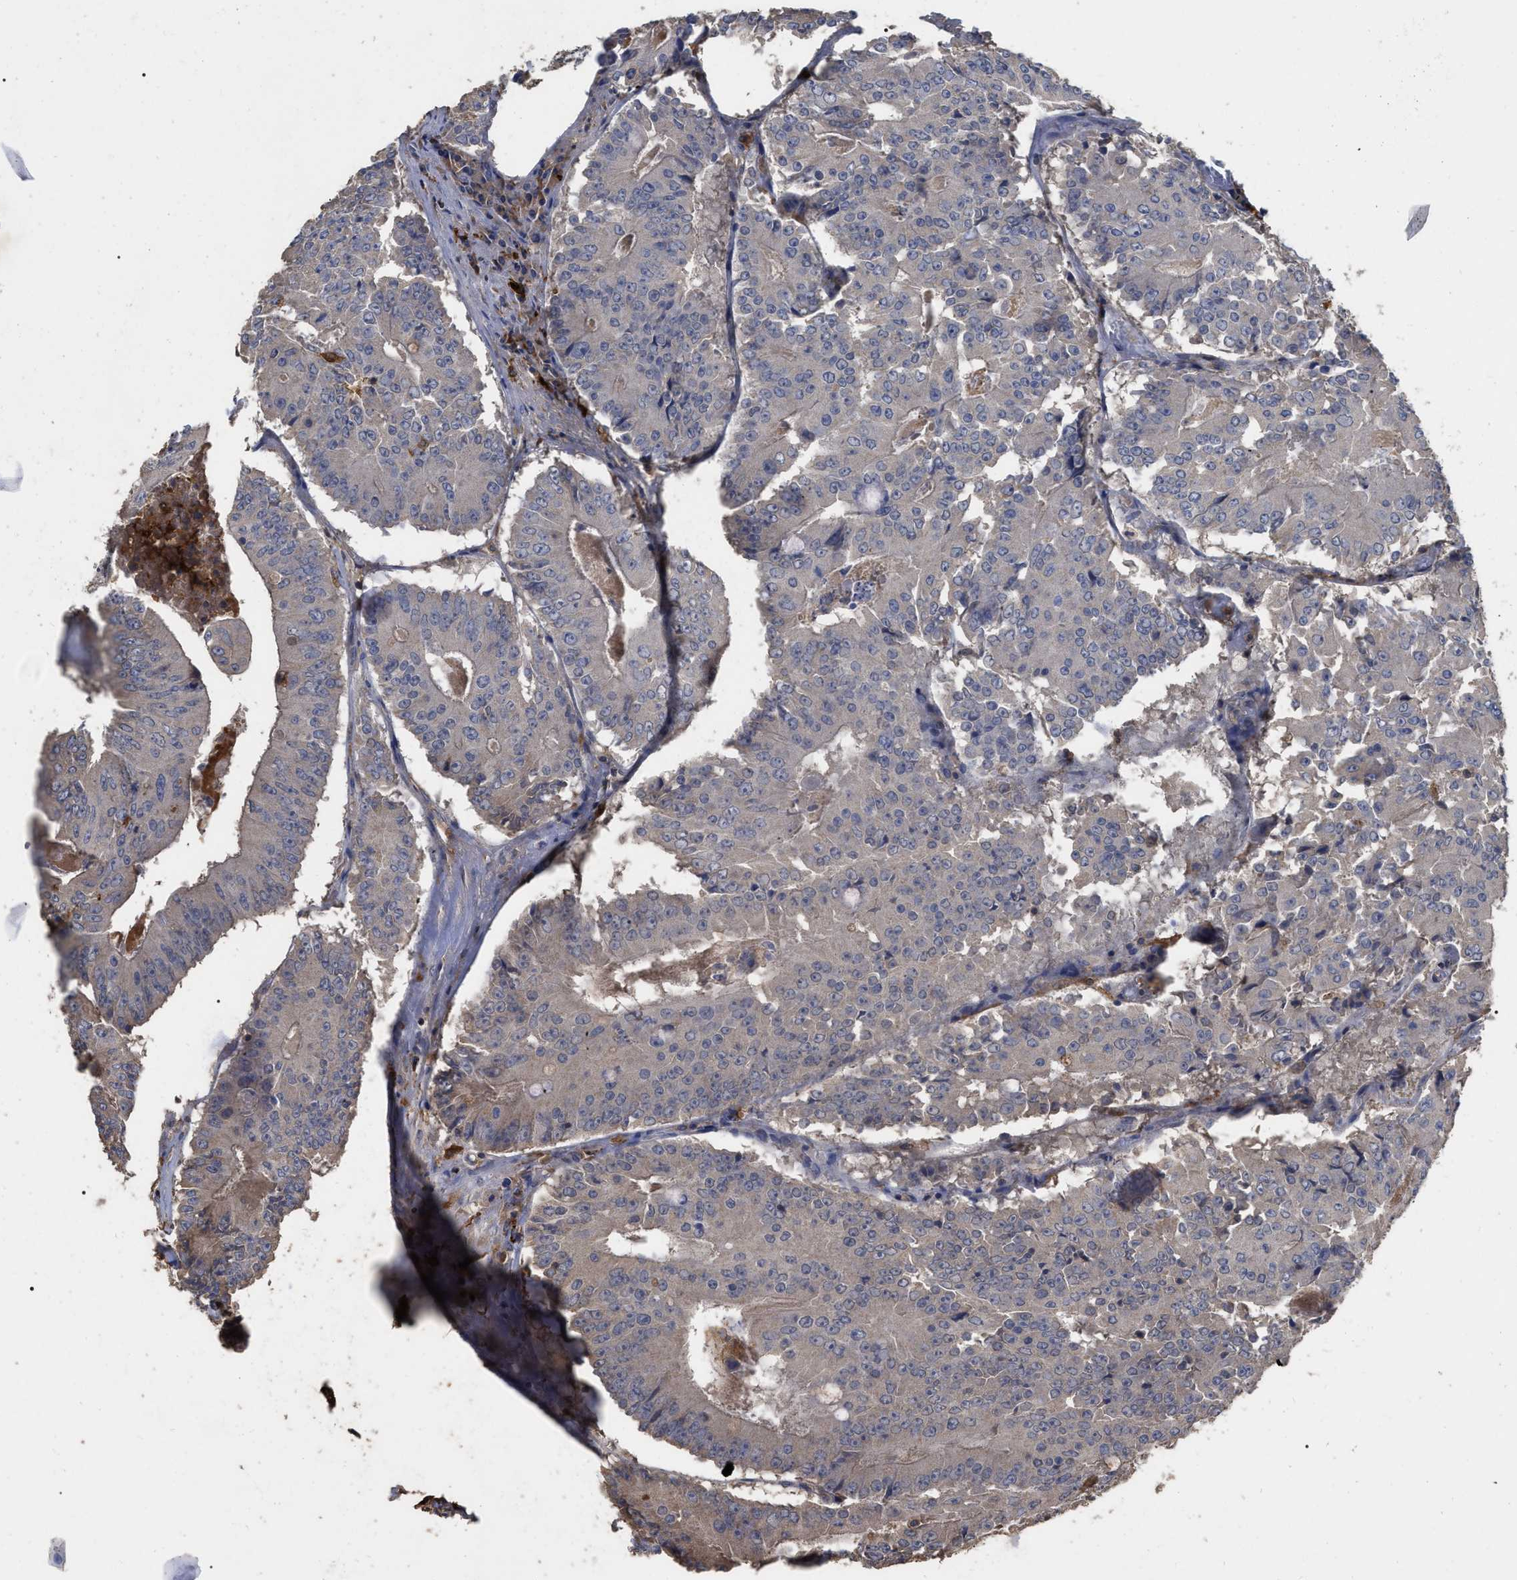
{"staining": {"intensity": "weak", "quantity": "<25%", "location": "cytoplasmic/membranous"}, "tissue": "colorectal cancer", "cell_type": "Tumor cells", "image_type": "cancer", "snomed": [{"axis": "morphology", "description": "Adenocarcinoma, NOS"}, {"axis": "topography", "description": "Colon"}], "caption": "Colorectal cancer stained for a protein using IHC exhibits no positivity tumor cells.", "gene": "GPR179", "patient": {"sex": "male", "age": 87}}